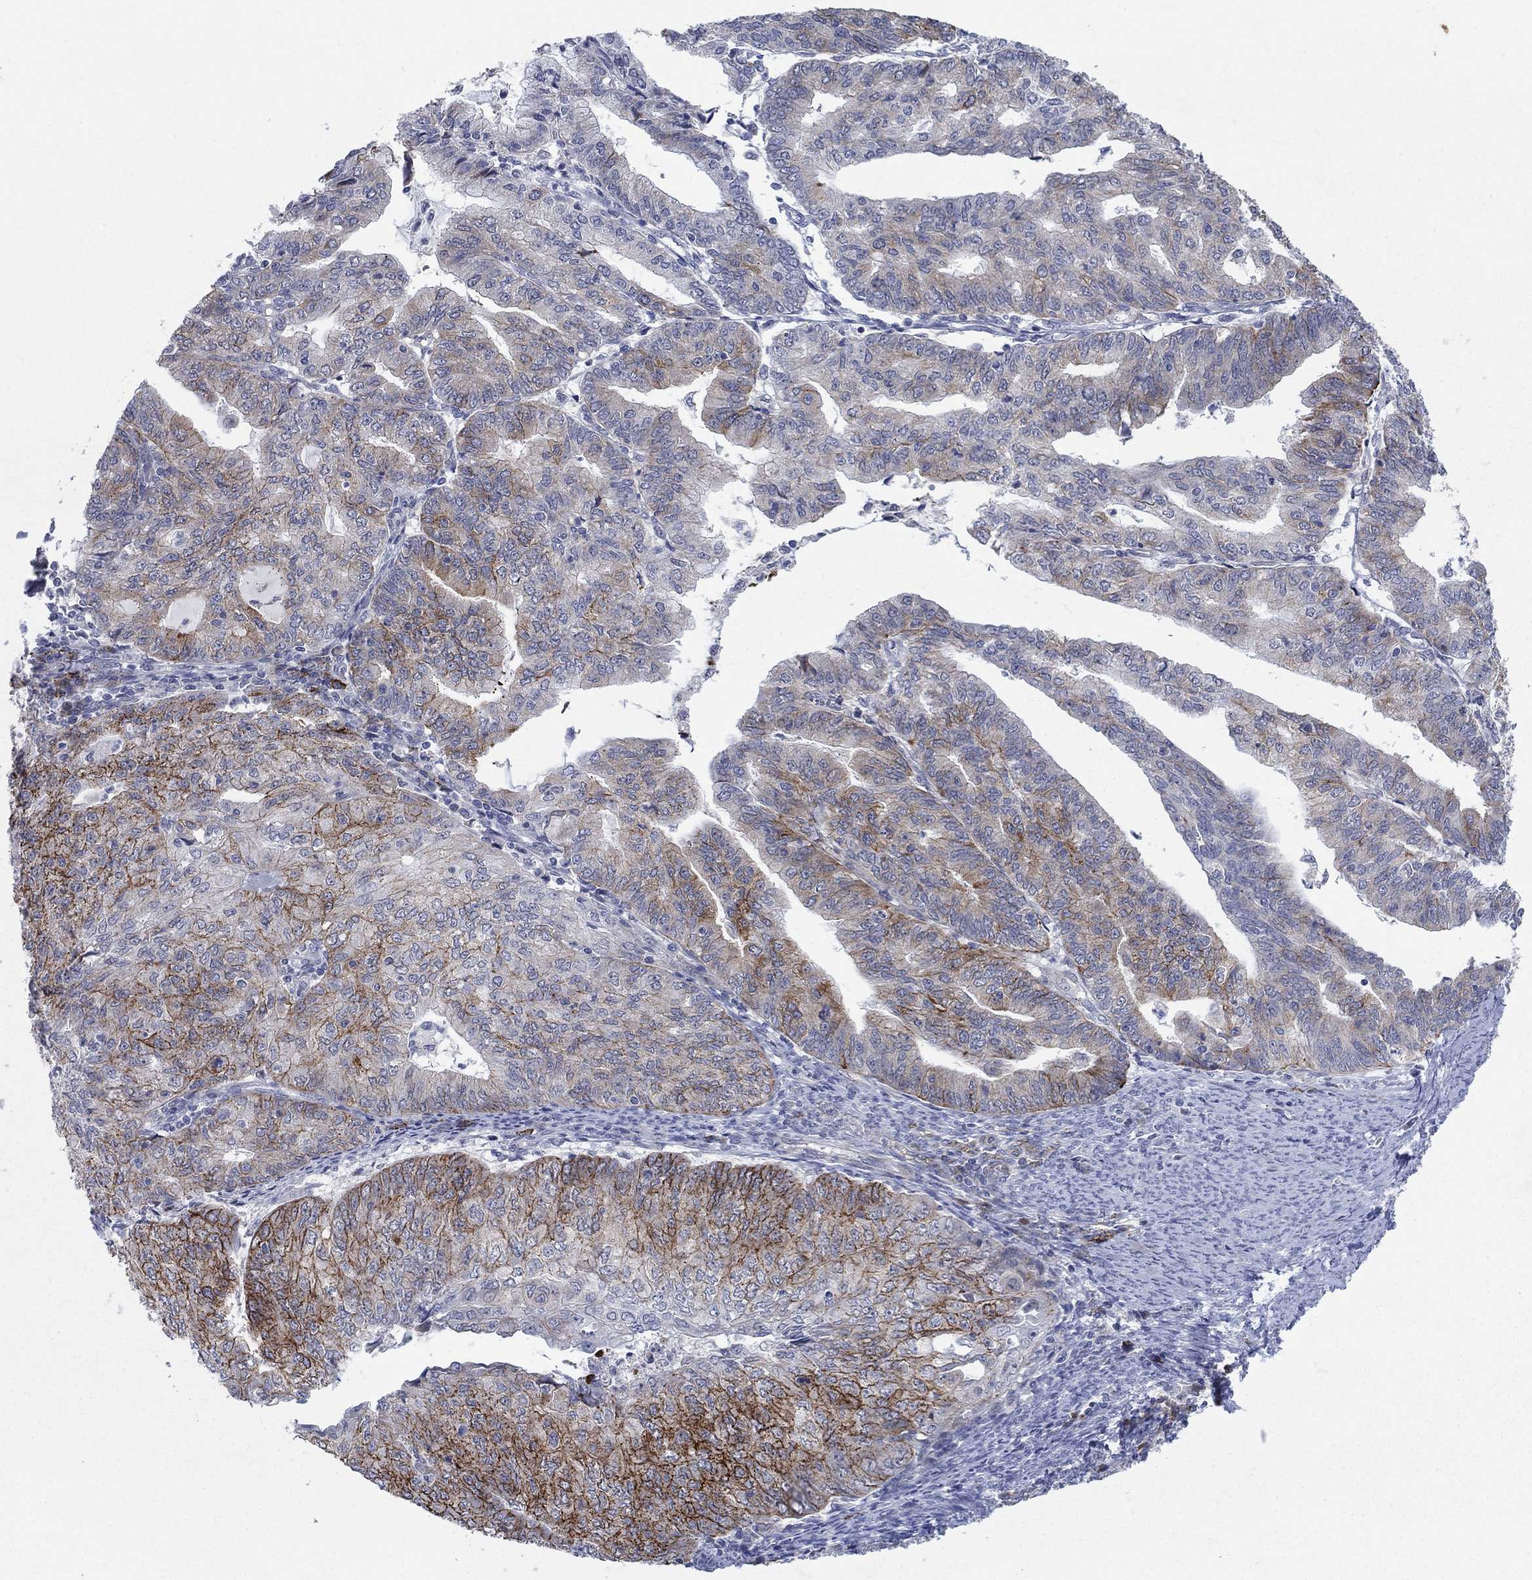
{"staining": {"intensity": "strong", "quantity": "25%-75%", "location": "cytoplasmic/membranous"}, "tissue": "endometrial cancer", "cell_type": "Tumor cells", "image_type": "cancer", "snomed": [{"axis": "morphology", "description": "Adenocarcinoma, NOS"}, {"axis": "topography", "description": "Endometrium"}], "caption": "This photomicrograph exhibits endometrial cancer stained with immunohistochemistry to label a protein in brown. The cytoplasmic/membranous of tumor cells show strong positivity for the protein. Nuclei are counter-stained blue.", "gene": "SDC1", "patient": {"sex": "female", "age": 82}}